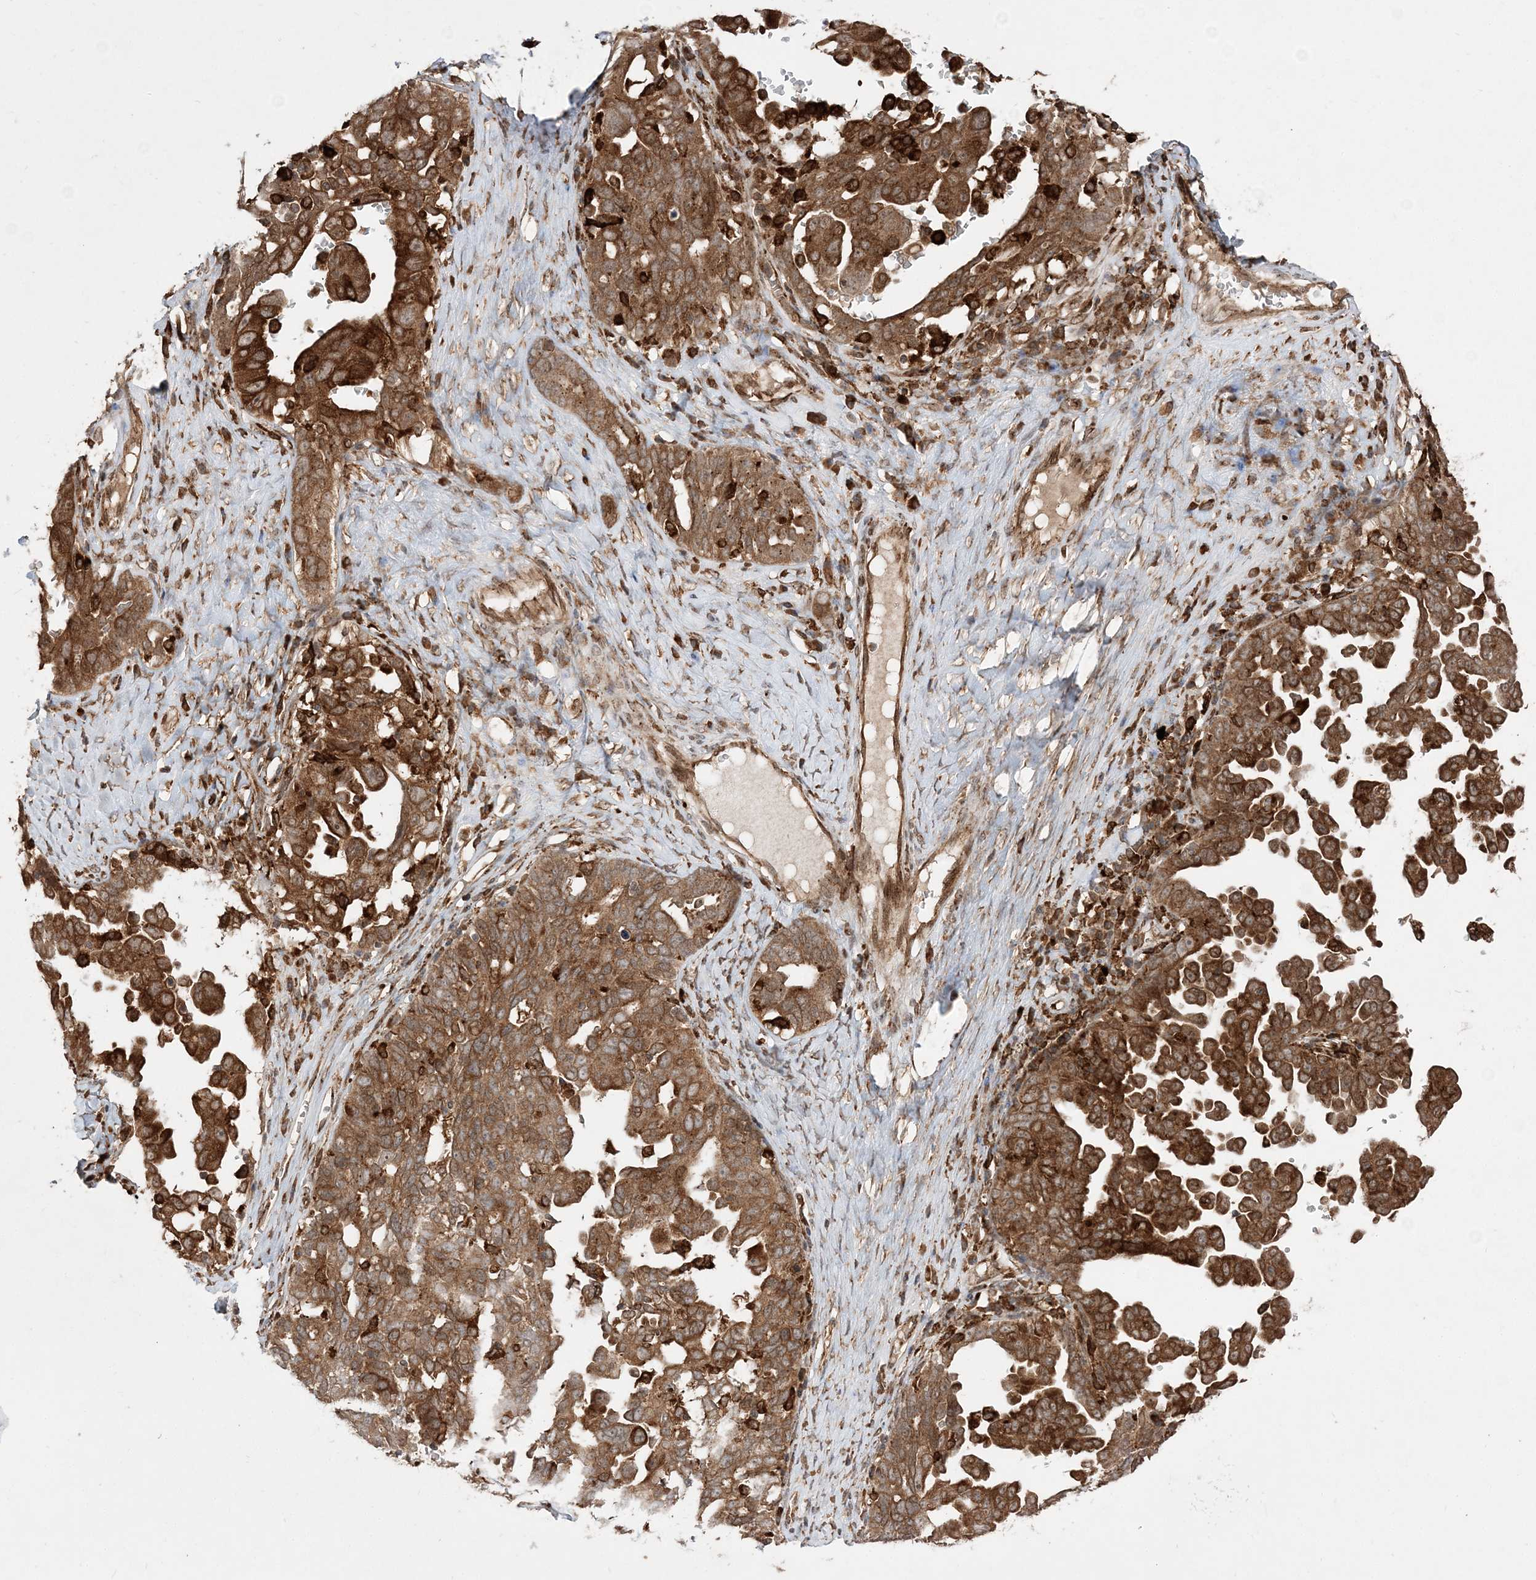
{"staining": {"intensity": "strong", "quantity": ">75%", "location": "cytoplasmic/membranous,nuclear"}, "tissue": "ovarian cancer", "cell_type": "Tumor cells", "image_type": "cancer", "snomed": [{"axis": "morphology", "description": "Carcinoma, endometroid"}, {"axis": "topography", "description": "Ovary"}], "caption": "Human ovarian cancer (endometroid carcinoma) stained with a brown dye displays strong cytoplasmic/membranous and nuclear positive positivity in about >75% of tumor cells.", "gene": "EPC2", "patient": {"sex": "female", "age": 62}}